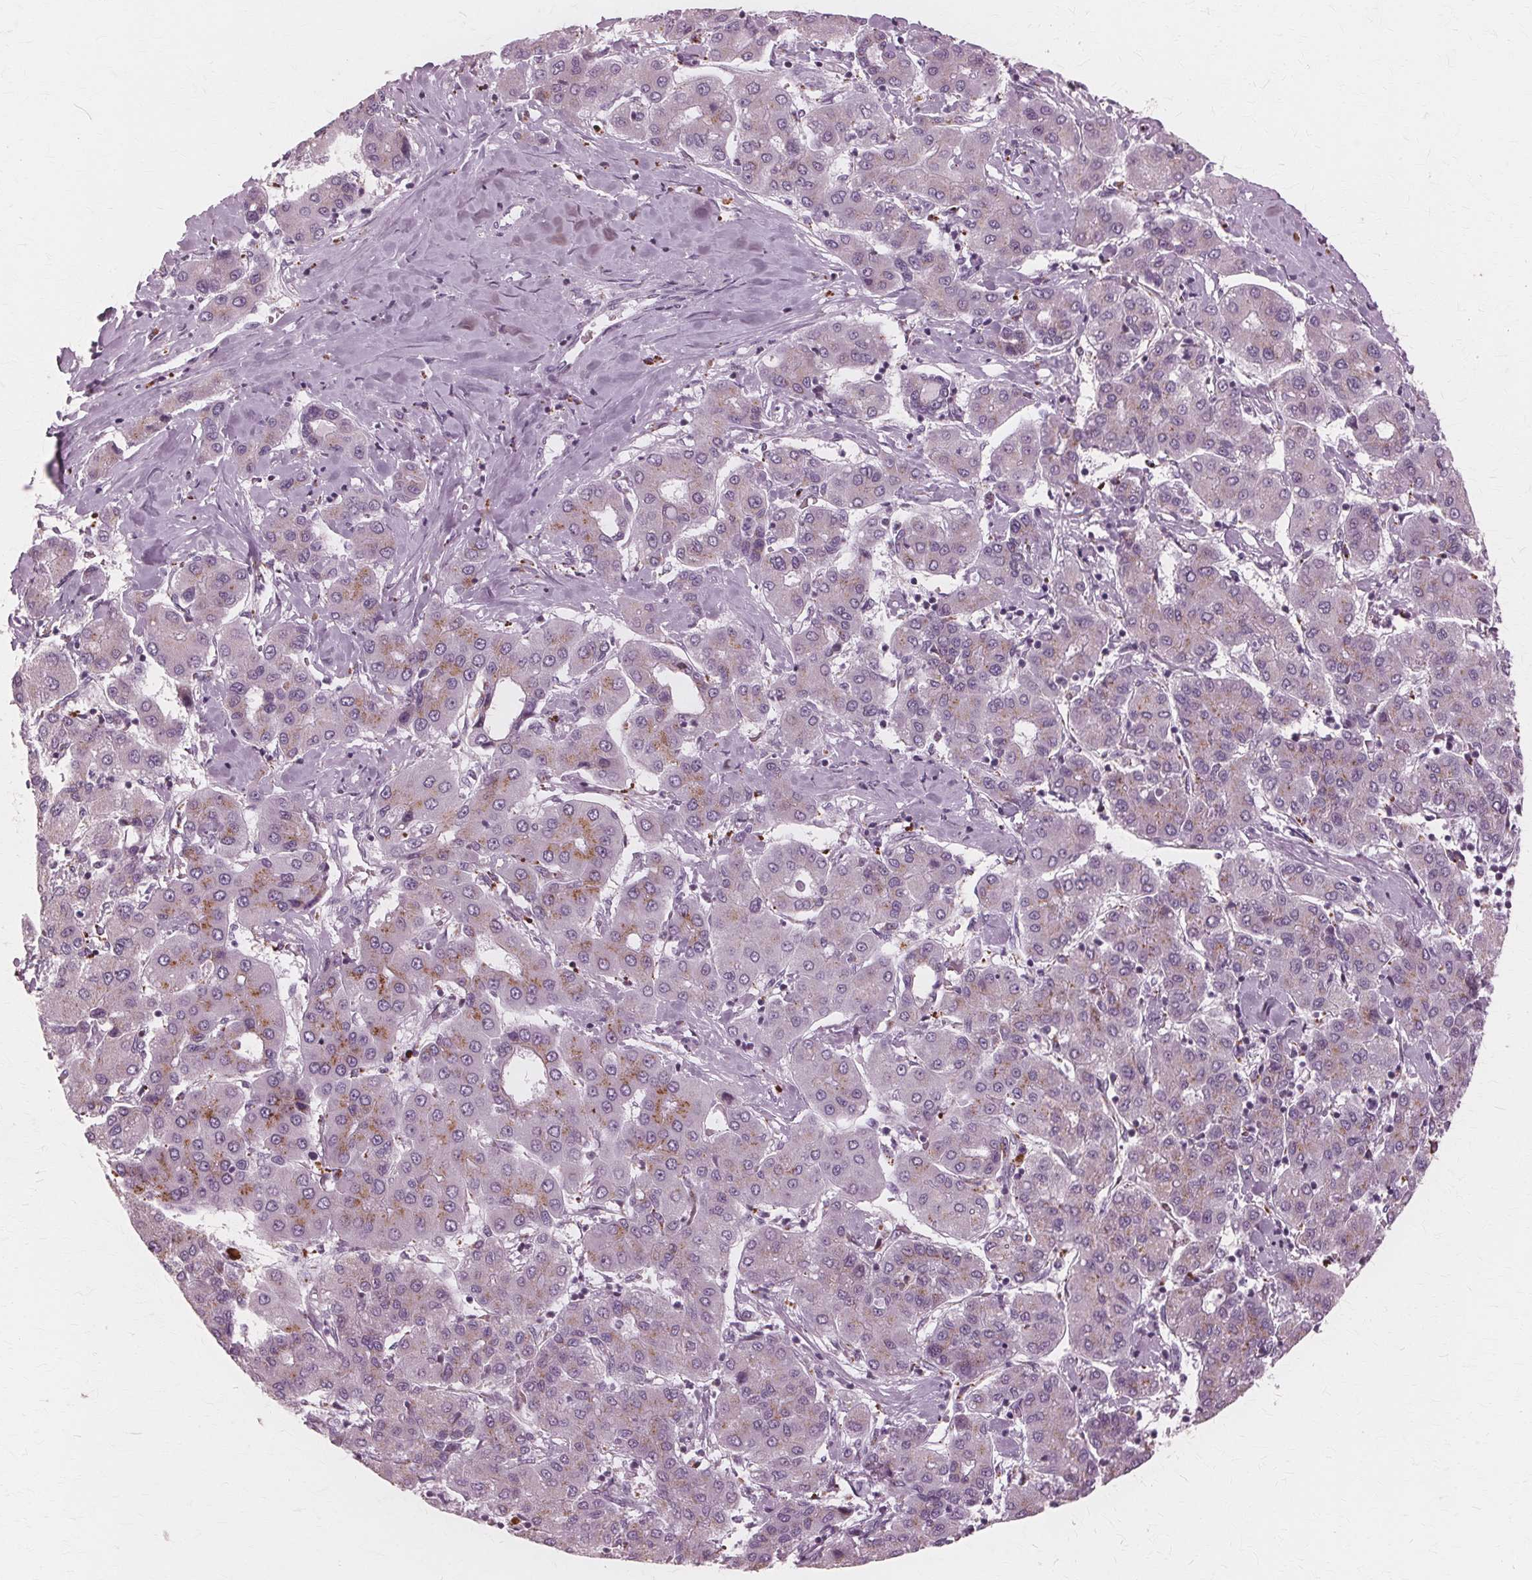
{"staining": {"intensity": "weak", "quantity": "25%-75%", "location": "cytoplasmic/membranous"}, "tissue": "liver cancer", "cell_type": "Tumor cells", "image_type": "cancer", "snomed": [{"axis": "morphology", "description": "Carcinoma, Hepatocellular, NOS"}, {"axis": "topography", "description": "Liver"}], "caption": "An immunohistochemistry image of neoplastic tissue is shown. Protein staining in brown labels weak cytoplasmic/membranous positivity in liver cancer (hepatocellular carcinoma) within tumor cells.", "gene": "DNASE2", "patient": {"sex": "male", "age": 65}}